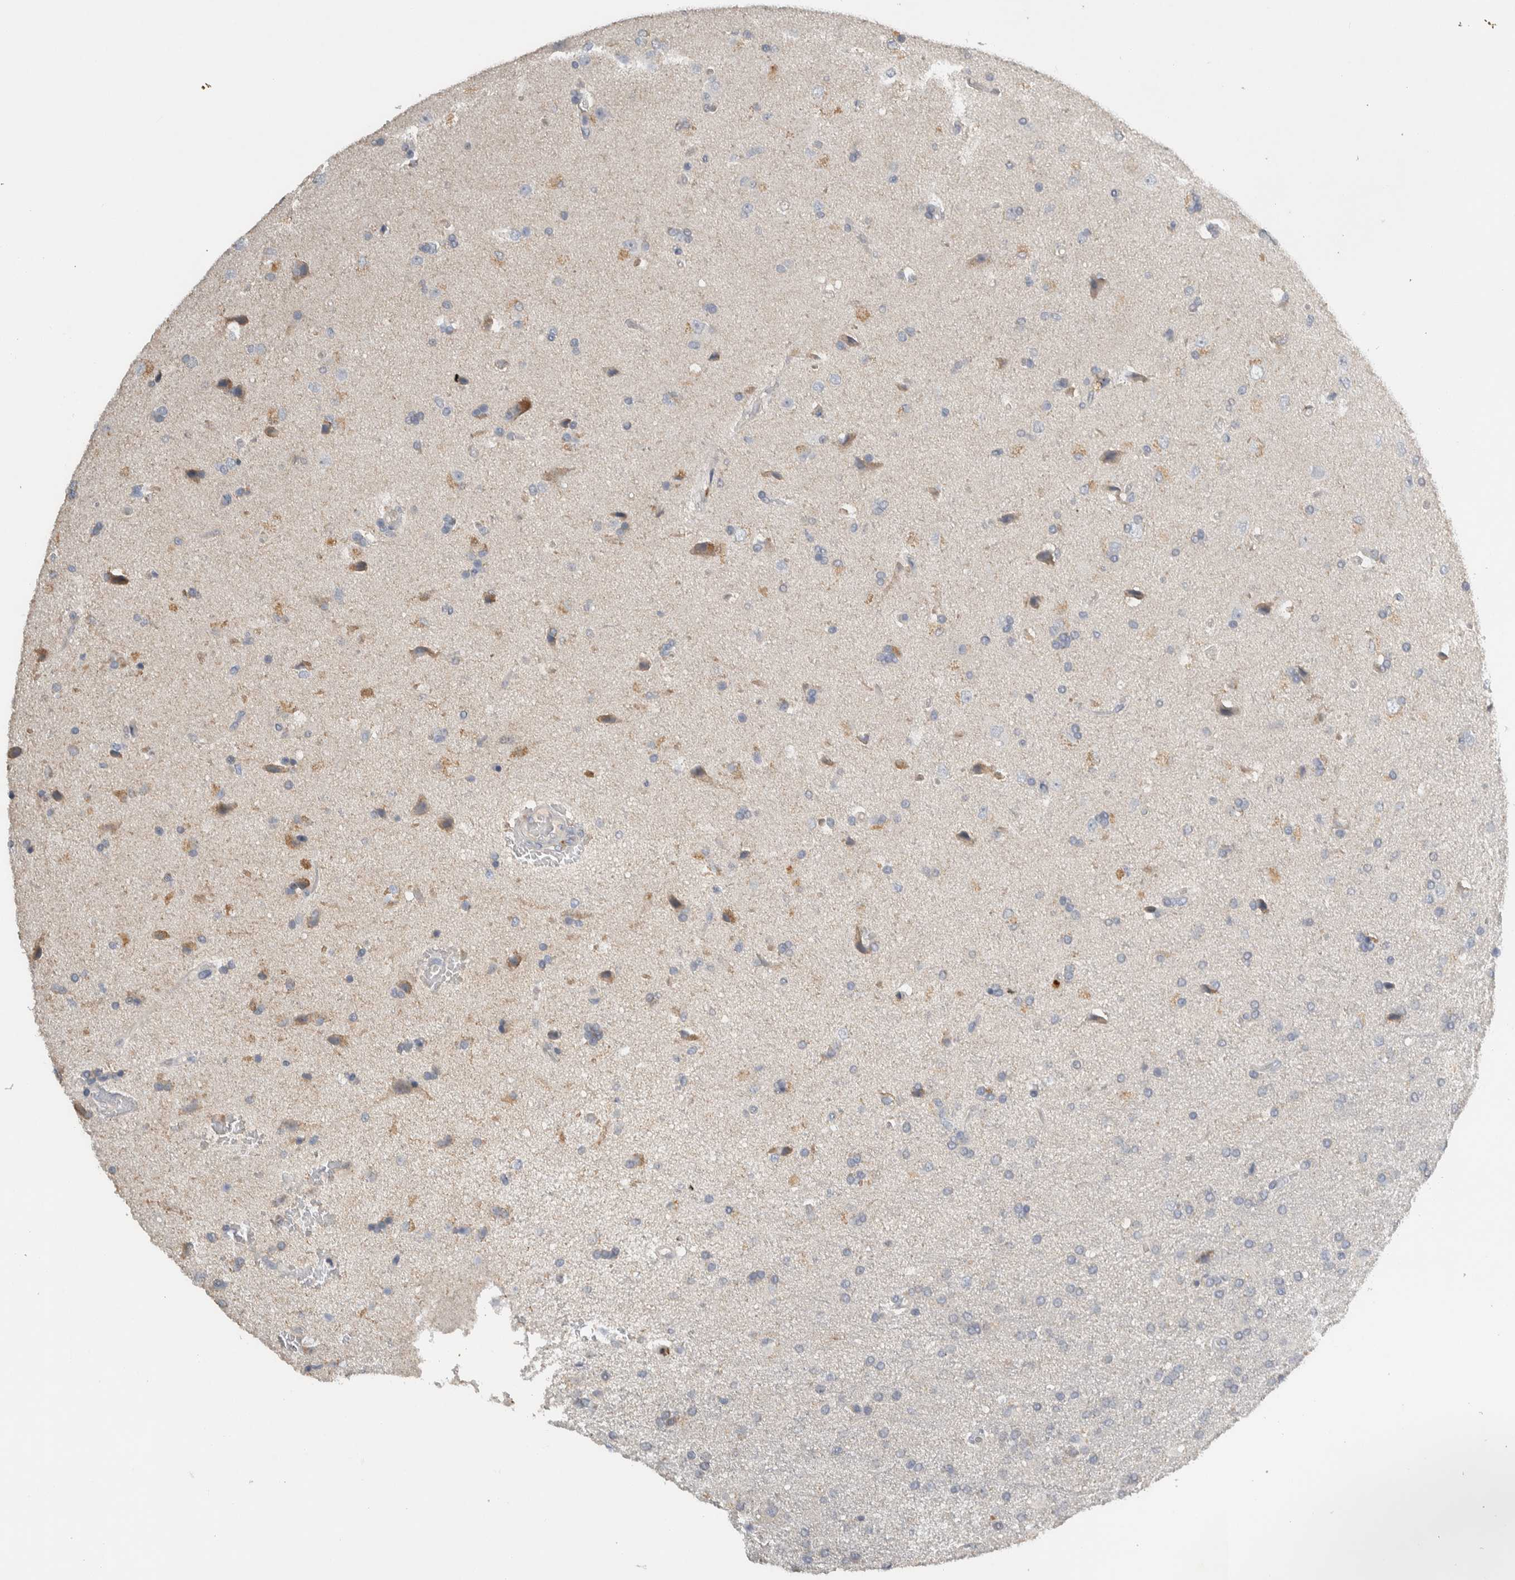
{"staining": {"intensity": "negative", "quantity": "none", "location": "none"}, "tissue": "glioma", "cell_type": "Tumor cells", "image_type": "cancer", "snomed": [{"axis": "morphology", "description": "Glioma, malignant, High grade"}, {"axis": "topography", "description": "Brain"}], "caption": "An immunohistochemistry histopathology image of glioma is shown. There is no staining in tumor cells of glioma. (DAB (3,3'-diaminobenzidine) immunohistochemistry (IHC) visualized using brightfield microscopy, high magnification).", "gene": "EIF3H", "patient": {"sex": "male", "age": 72}}